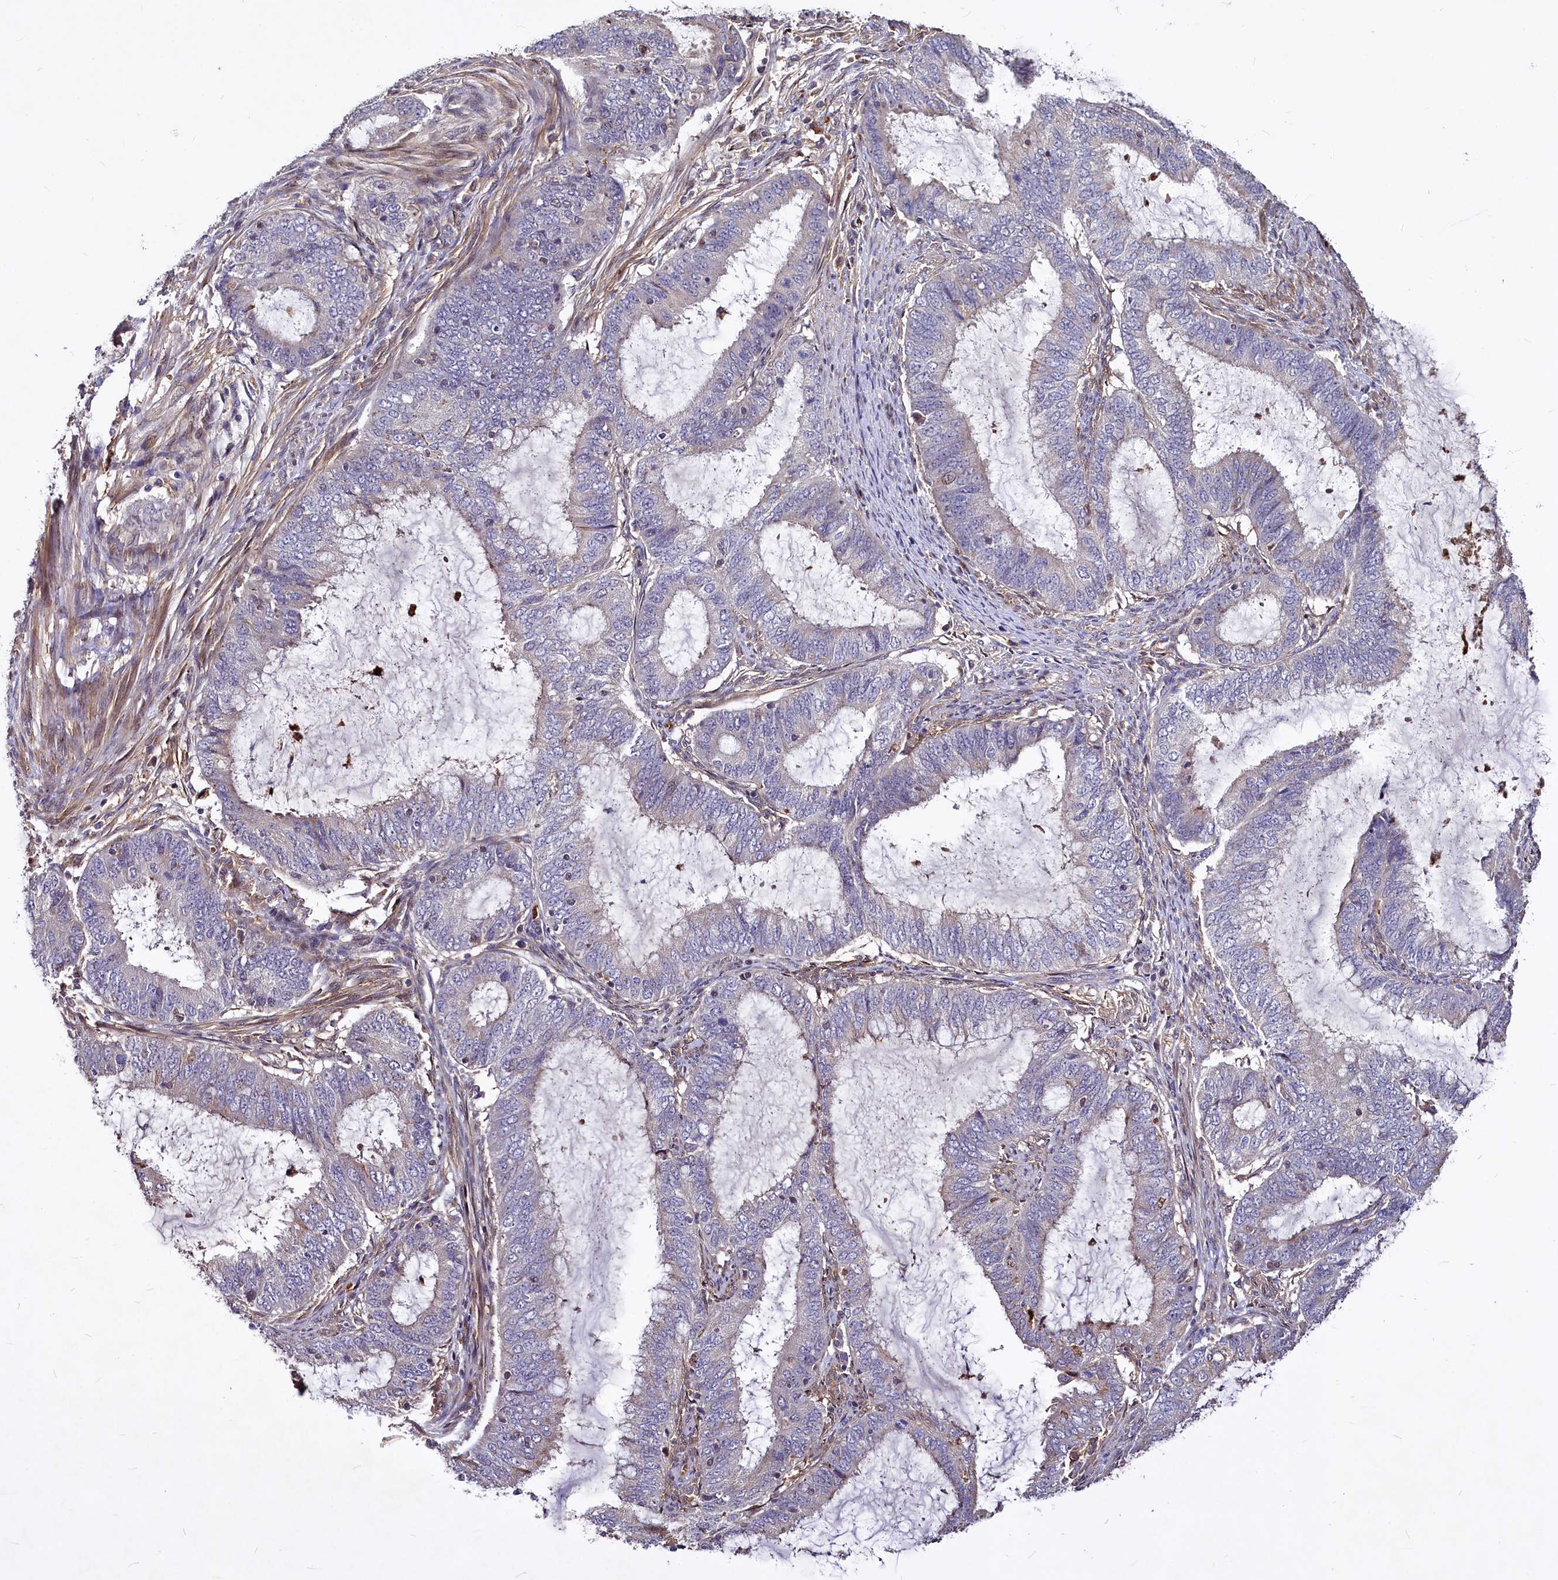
{"staining": {"intensity": "weak", "quantity": "<25%", "location": "cytoplasmic/membranous"}, "tissue": "endometrial cancer", "cell_type": "Tumor cells", "image_type": "cancer", "snomed": [{"axis": "morphology", "description": "Adenocarcinoma, NOS"}, {"axis": "topography", "description": "Endometrium"}], "caption": "The image demonstrates no significant expression in tumor cells of endometrial cancer (adenocarcinoma). Nuclei are stained in blue.", "gene": "ATG101", "patient": {"sex": "female", "age": 51}}